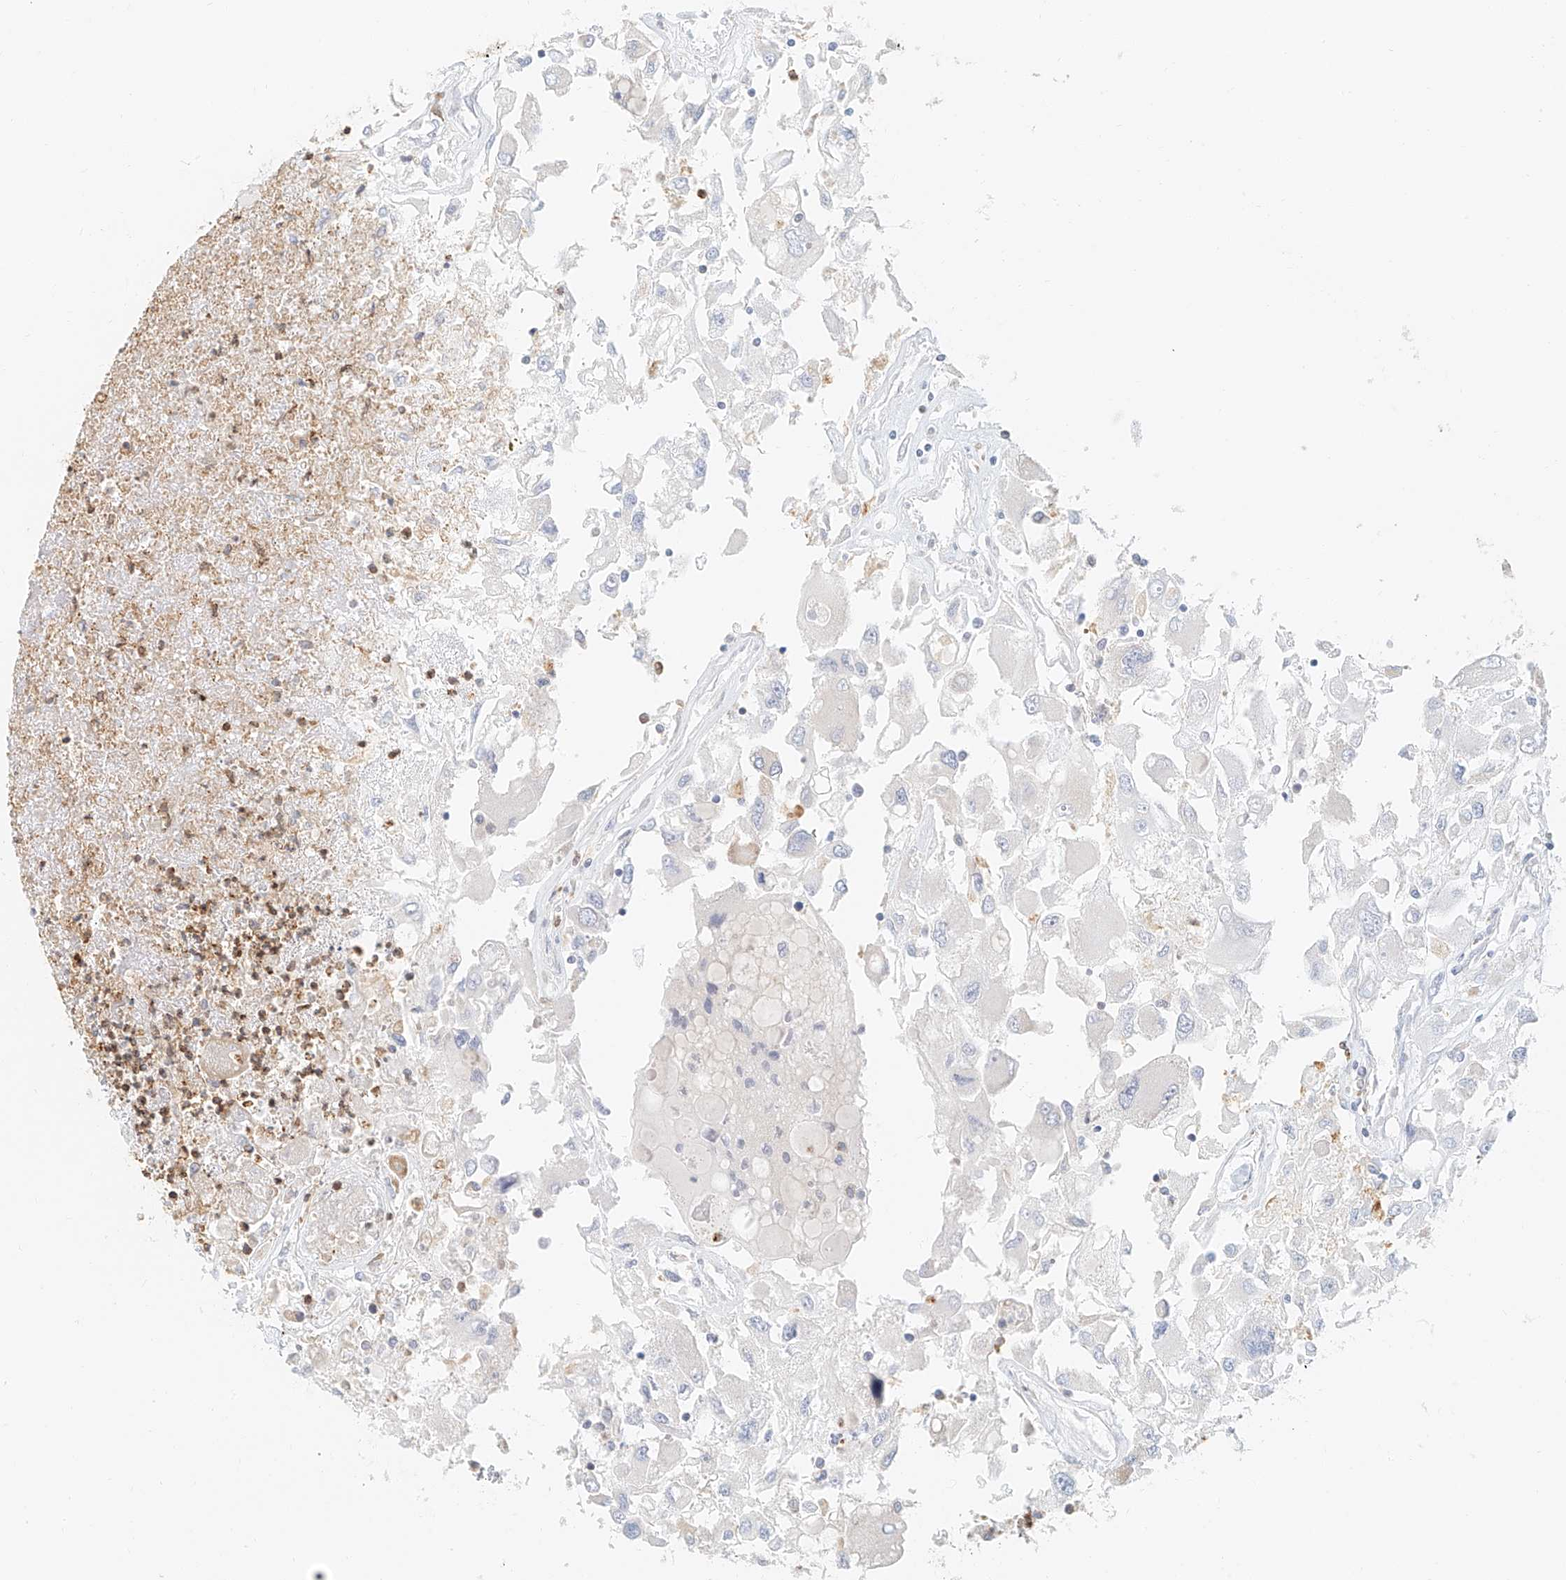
{"staining": {"intensity": "negative", "quantity": "none", "location": "none"}, "tissue": "renal cancer", "cell_type": "Tumor cells", "image_type": "cancer", "snomed": [{"axis": "morphology", "description": "Adenocarcinoma, NOS"}, {"axis": "topography", "description": "Kidney"}], "caption": "An image of adenocarcinoma (renal) stained for a protein reveals no brown staining in tumor cells. (Stains: DAB (3,3'-diaminobenzidine) immunohistochemistry (IHC) with hematoxylin counter stain, Microscopy: brightfield microscopy at high magnification).", "gene": "DHRS7", "patient": {"sex": "female", "age": 52}}